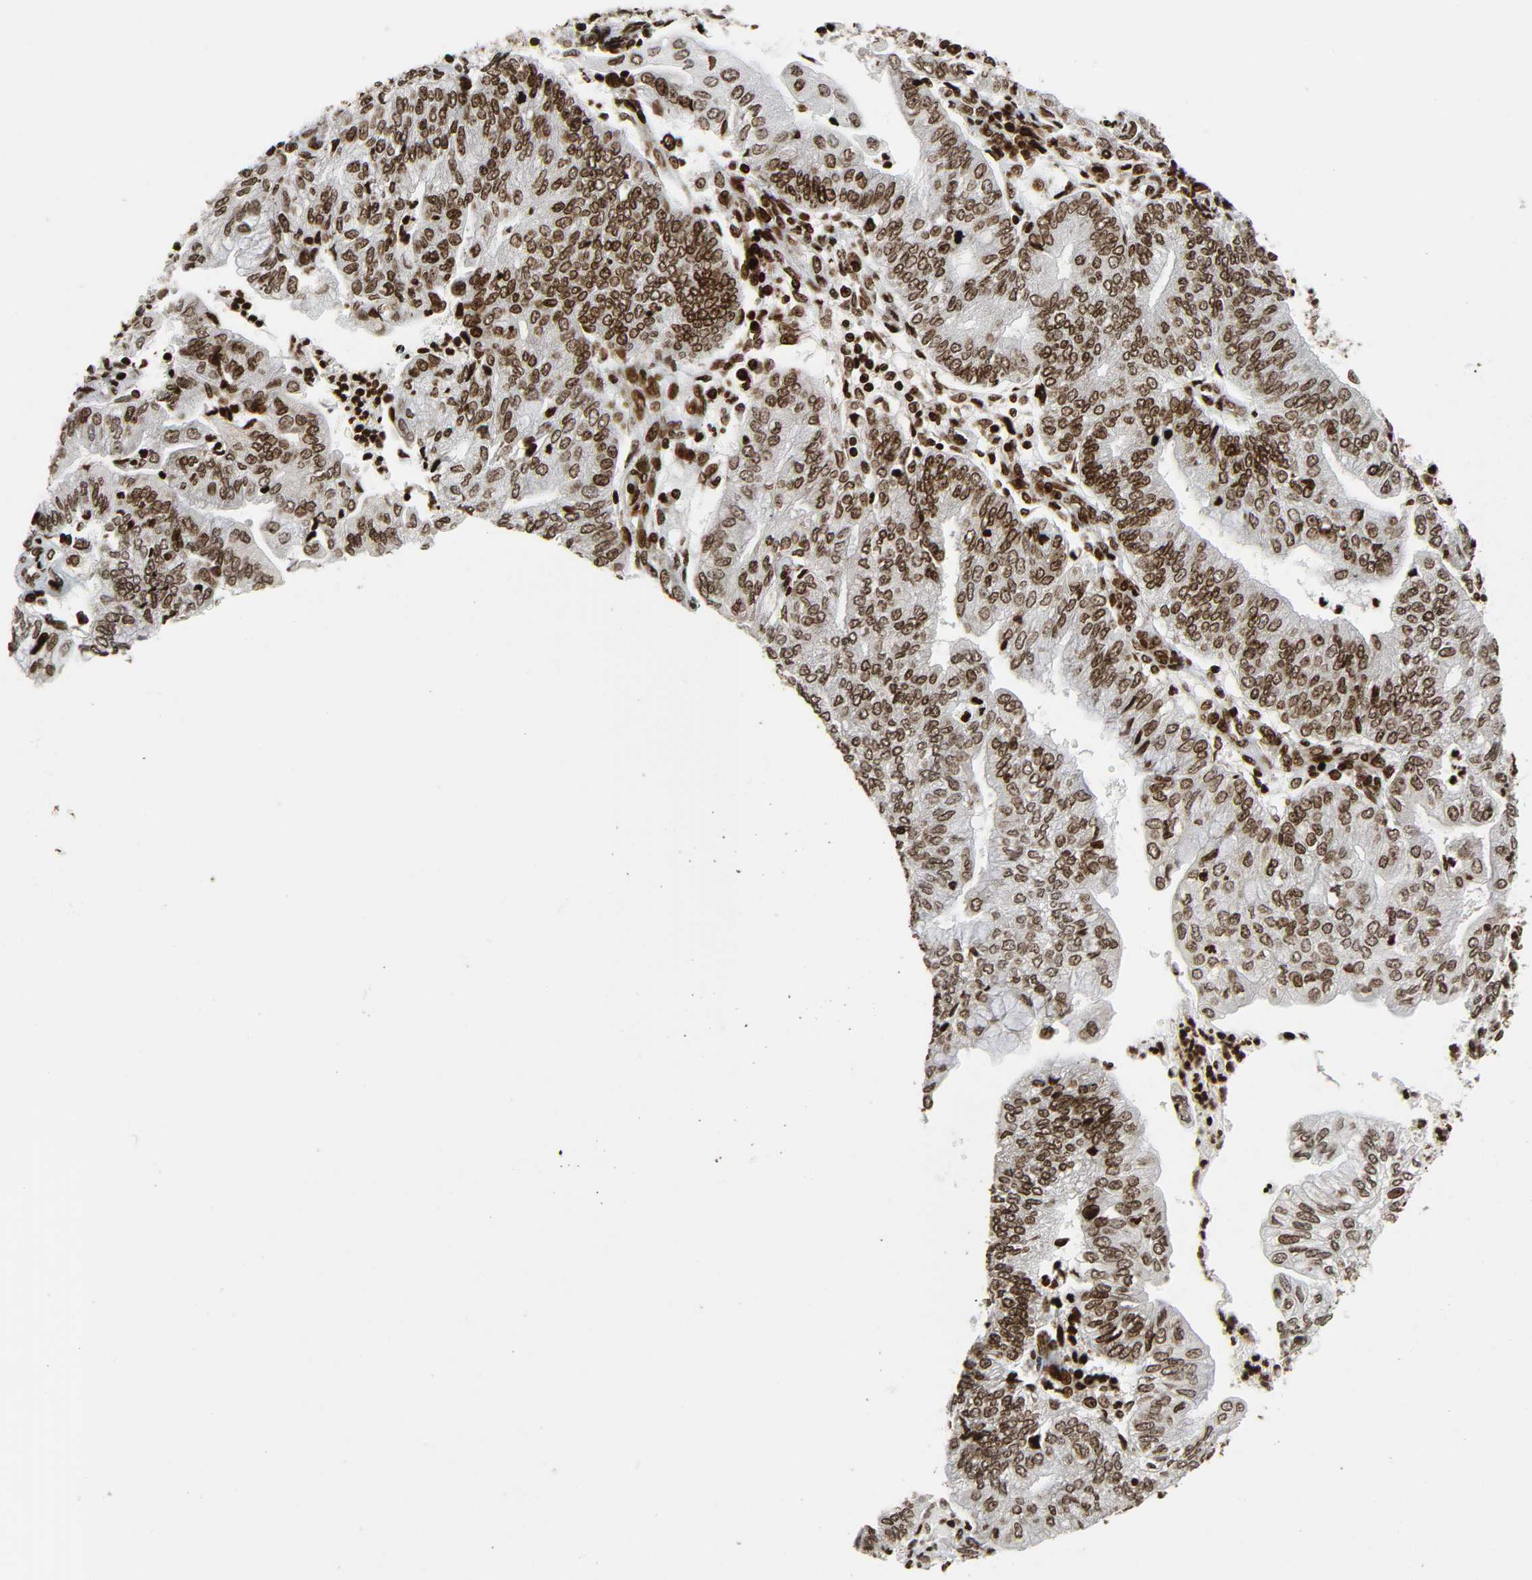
{"staining": {"intensity": "strong", "quantity": ">75%", "location": "nuclear"}, "tissue": "endometrial cancer", "cell_type": "Tumor cells", "image_type": "cancer", "snomed": [{"axis": "morphology", "description": "Adenocarcinoma, NOS"}, {"axis": "topography", "description": "Endometrium"}], "caption": "High-magnification brightfield microscopy of adenocarcinoma (endometrial) stained with DAB (3,3'-diaminobenzidine) (brown) and counterstained with hematoxylin (blue). tumor cells exhibit strong nuclear staining is appreciated in approximately>75% of cells. (DAB (3,3'-diaminobenzidine) = brown stain, brightfield microscopy at high magnification).", "gene": "RXRA", "patient": {"sex": "female", "age": 59}}